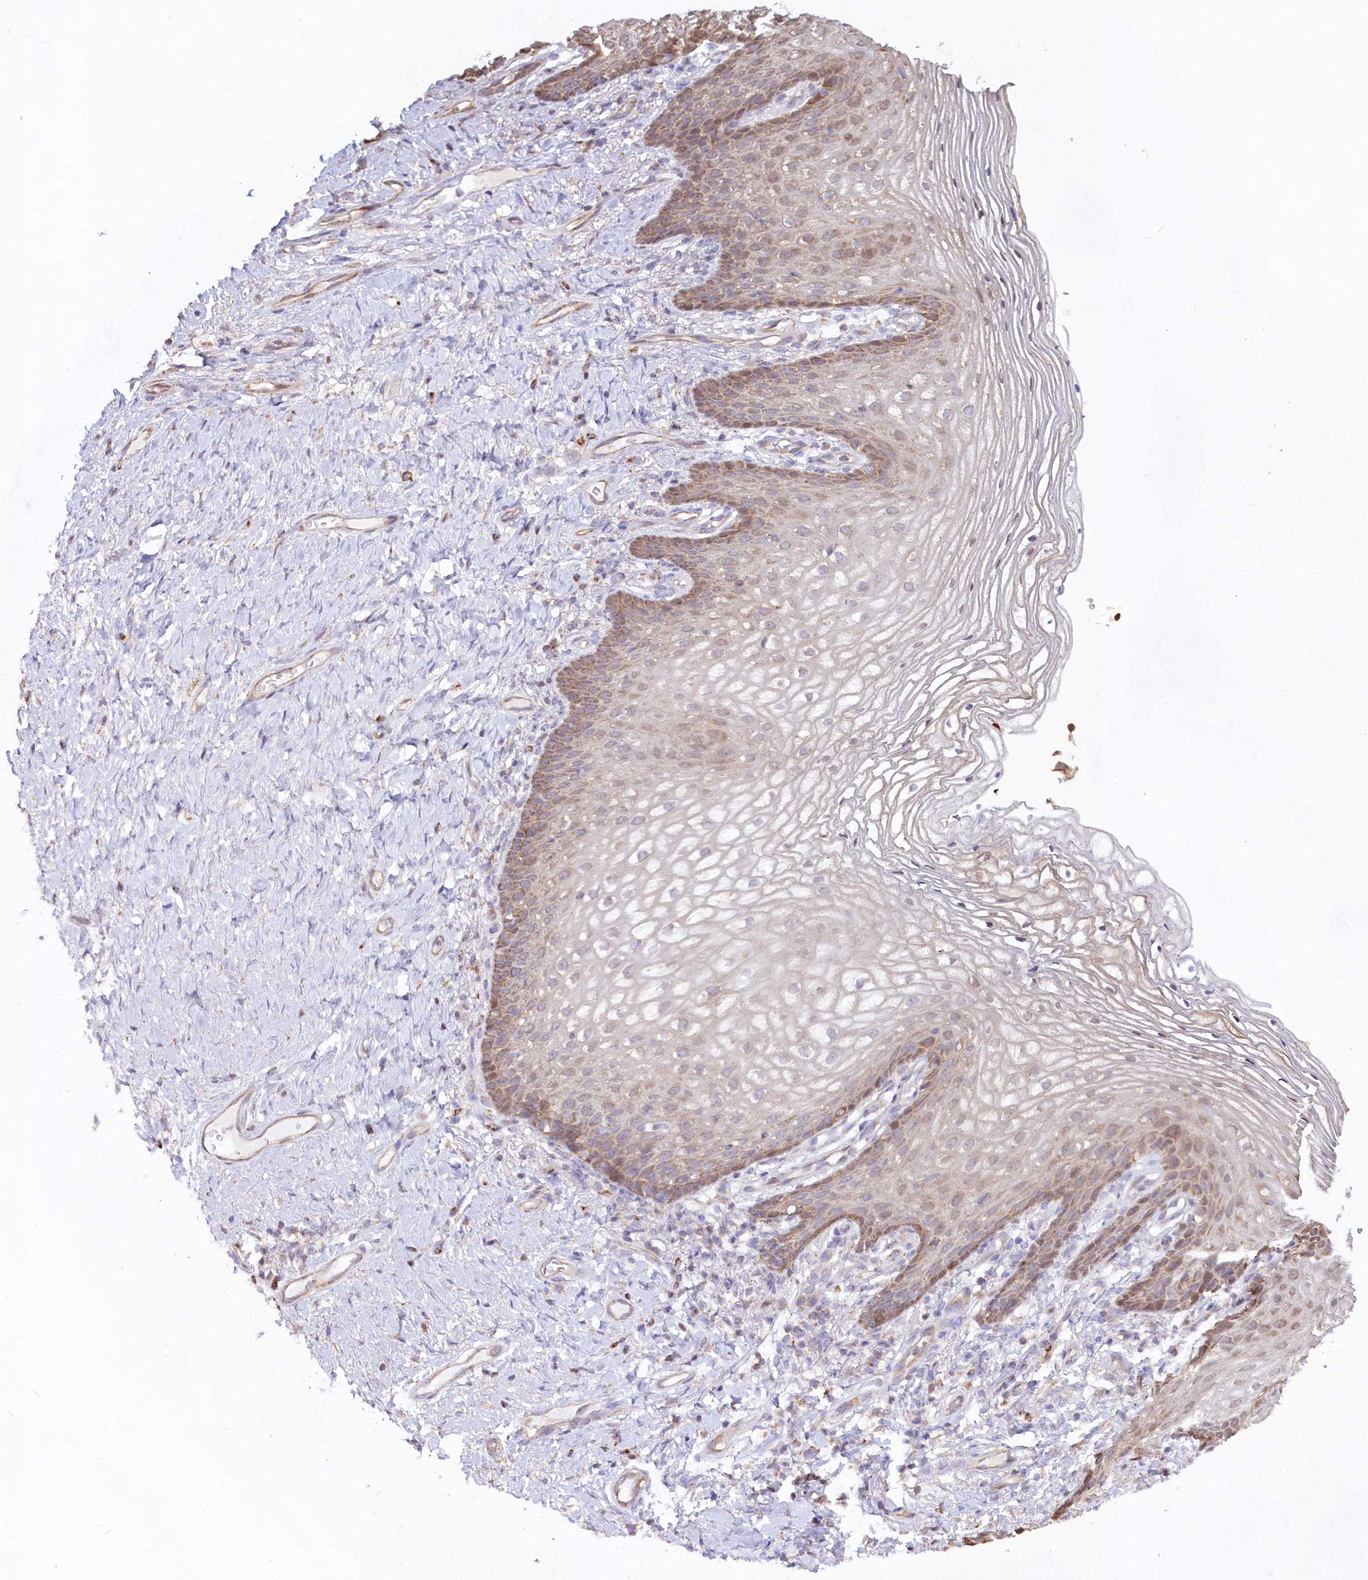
{"staining": {"intensity": "moderate", "quantity": "25%-75%", "location": "cytoplasmic/membranous"}, "tissue": "vagina", "cell_type": "Squamous epithelial cells", "image_type": "normal", "snomed": [{"axis": "morphology", "description": "Normal tissue, NOS"}, {"axis": "topography", "description": "Vagina"}], "caption": "Protein expression analysis of normal vagina reveals moderate cytoplasmic/membranous positivity in about 25%-75% of squamous epithelial cells. (brown staining indicates protein expression, while blue staining denotes nuclei).", "gene": "TASOR2", "patient": {"sex": "female", "age": 60}}